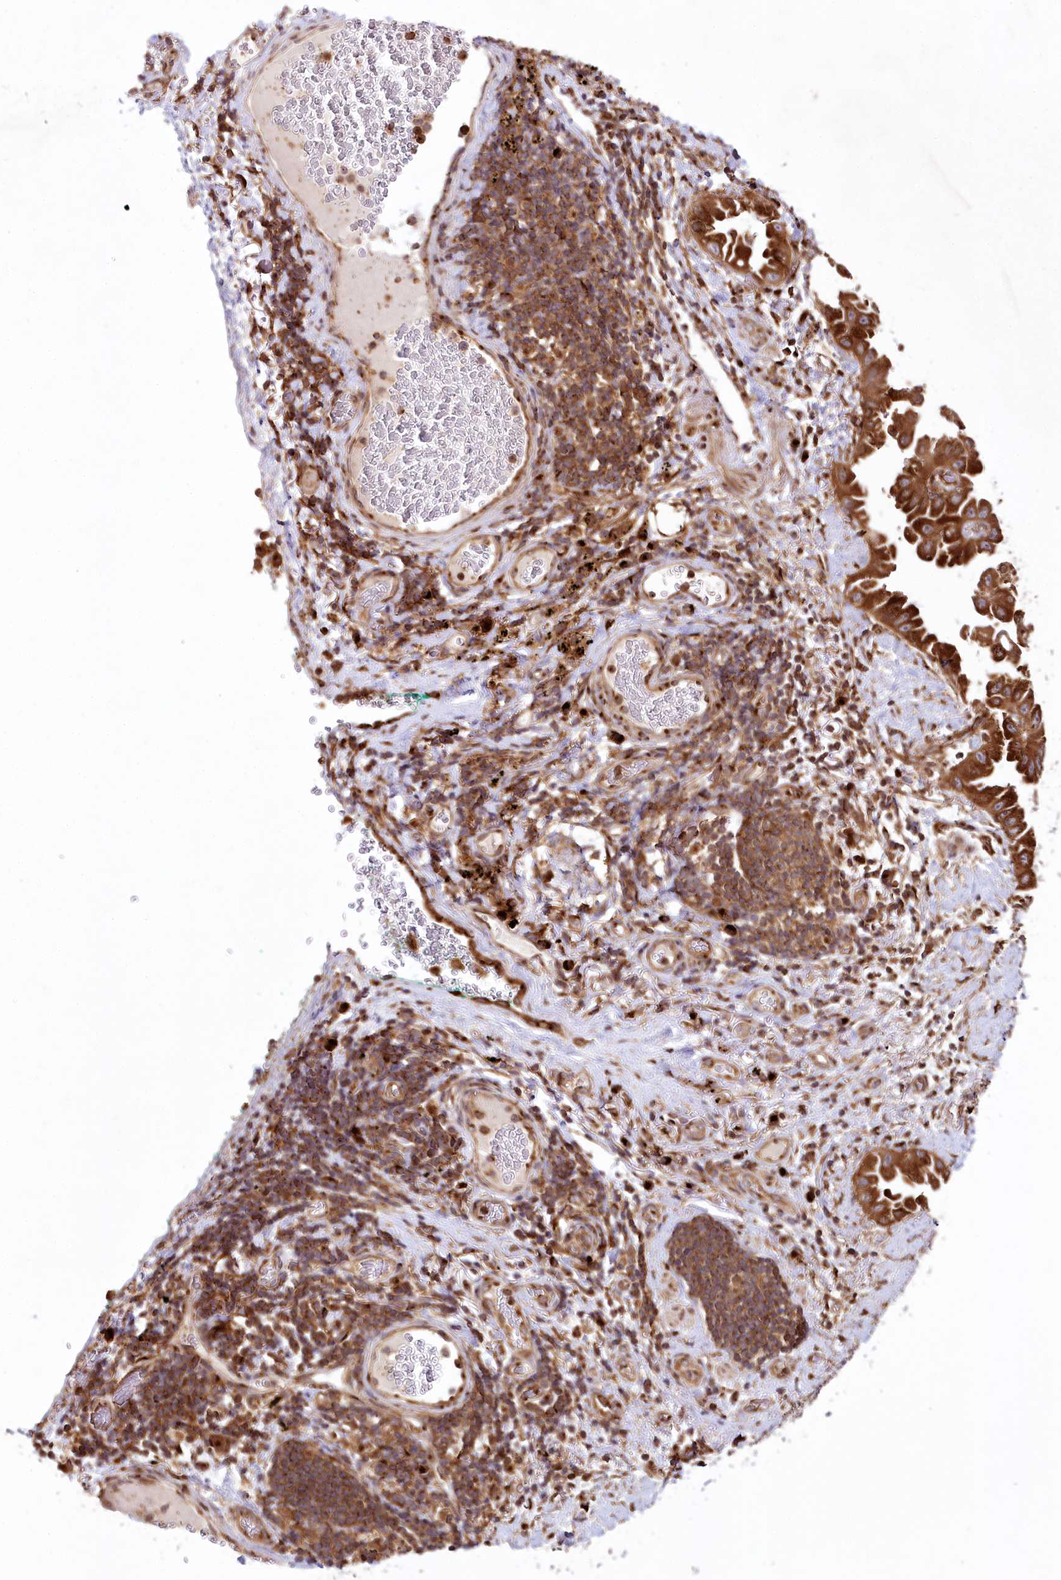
{"staining": {"intensity": "strong", "quantity": ">75%", "location": "cytoplasmic/membranous"}, "tissue": "lung cancer", "cell_type": "Tumor cells", "image_type": "cancer", "snomed": [{"axis": "morphology", "description": "Adenocarcinoma, NOS"}, {"axis": "topography", "description": "Lung"}], "caption": "High-magnification brightfield microscopy of lung cancer (adenocarcinoma) stained with DAB (3,3'-diaminobenzidine) (brown) and counterstained with hematoxylin (blue). tumor cells exhibit strong cytoplasmic/membranous positivity is identified in about>75% of cells.", "gene": "COPG1", "patient": {"sex": "female", "age": 67}}